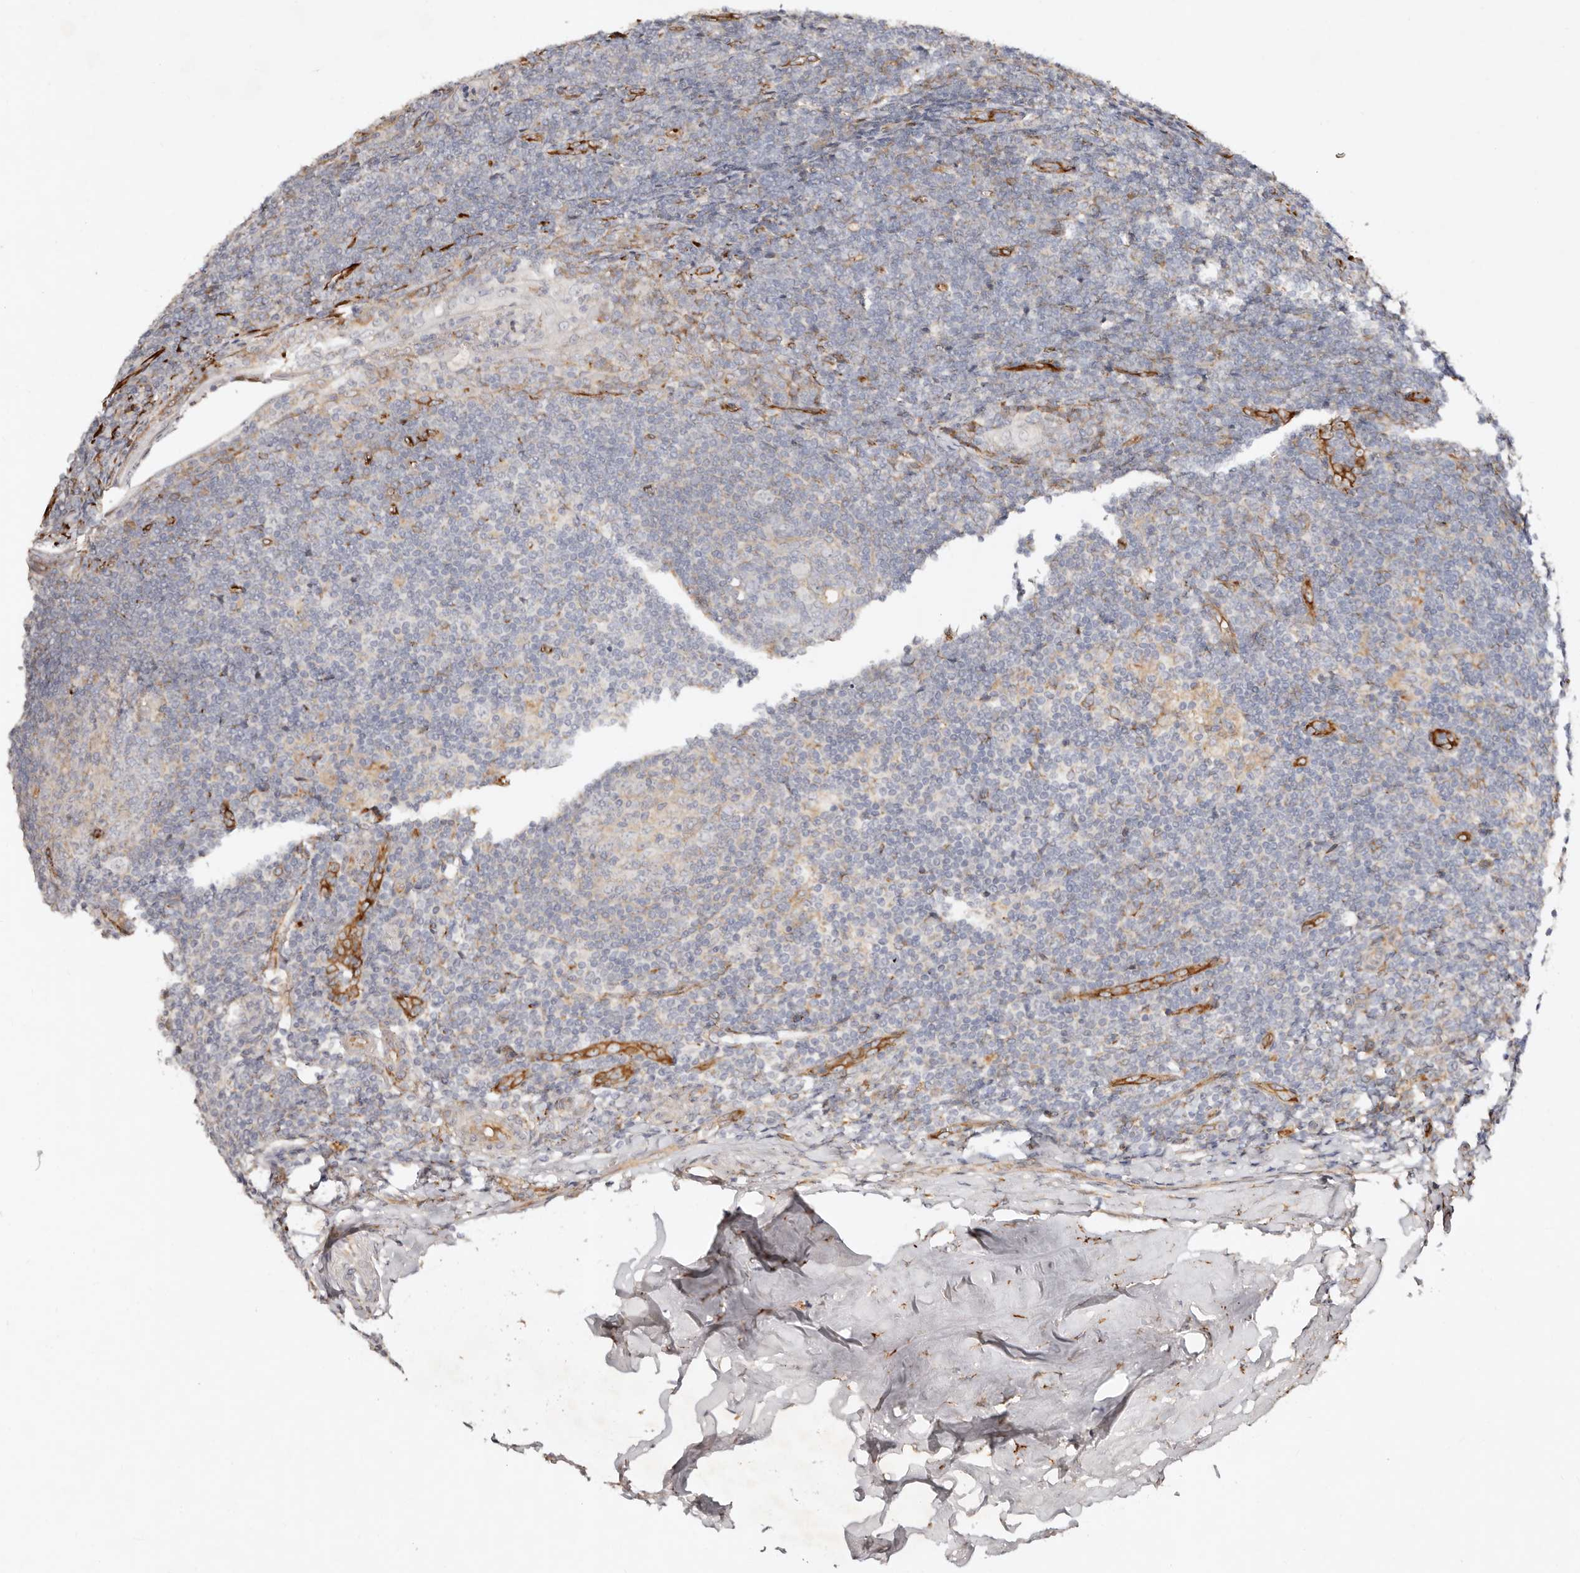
{"staining": {"intensity": "negative", "quantity": "none", "location": "none"}, "tissue": "tonsil", "cell_type": "Germinal center cells", "image_type": "normal", "snomed": [{"axis": "morphology", "description": "Normal tissue, NOS"}, {"axis": "topography", "description": "Tonsil"}], "caption": "High power microscopy histopathology image of an immunohistochemistry (IHC) image of benign tonsil, revealing no significant expression in germinal center cells. The staining was performed using DAB to visualize the protein expression in brown, while the nuclei were stained in blue with hematoxylin (Magnification: 20x).", "gene": "SERPINH1", "patient": {"sex": "male", "age": 37}}